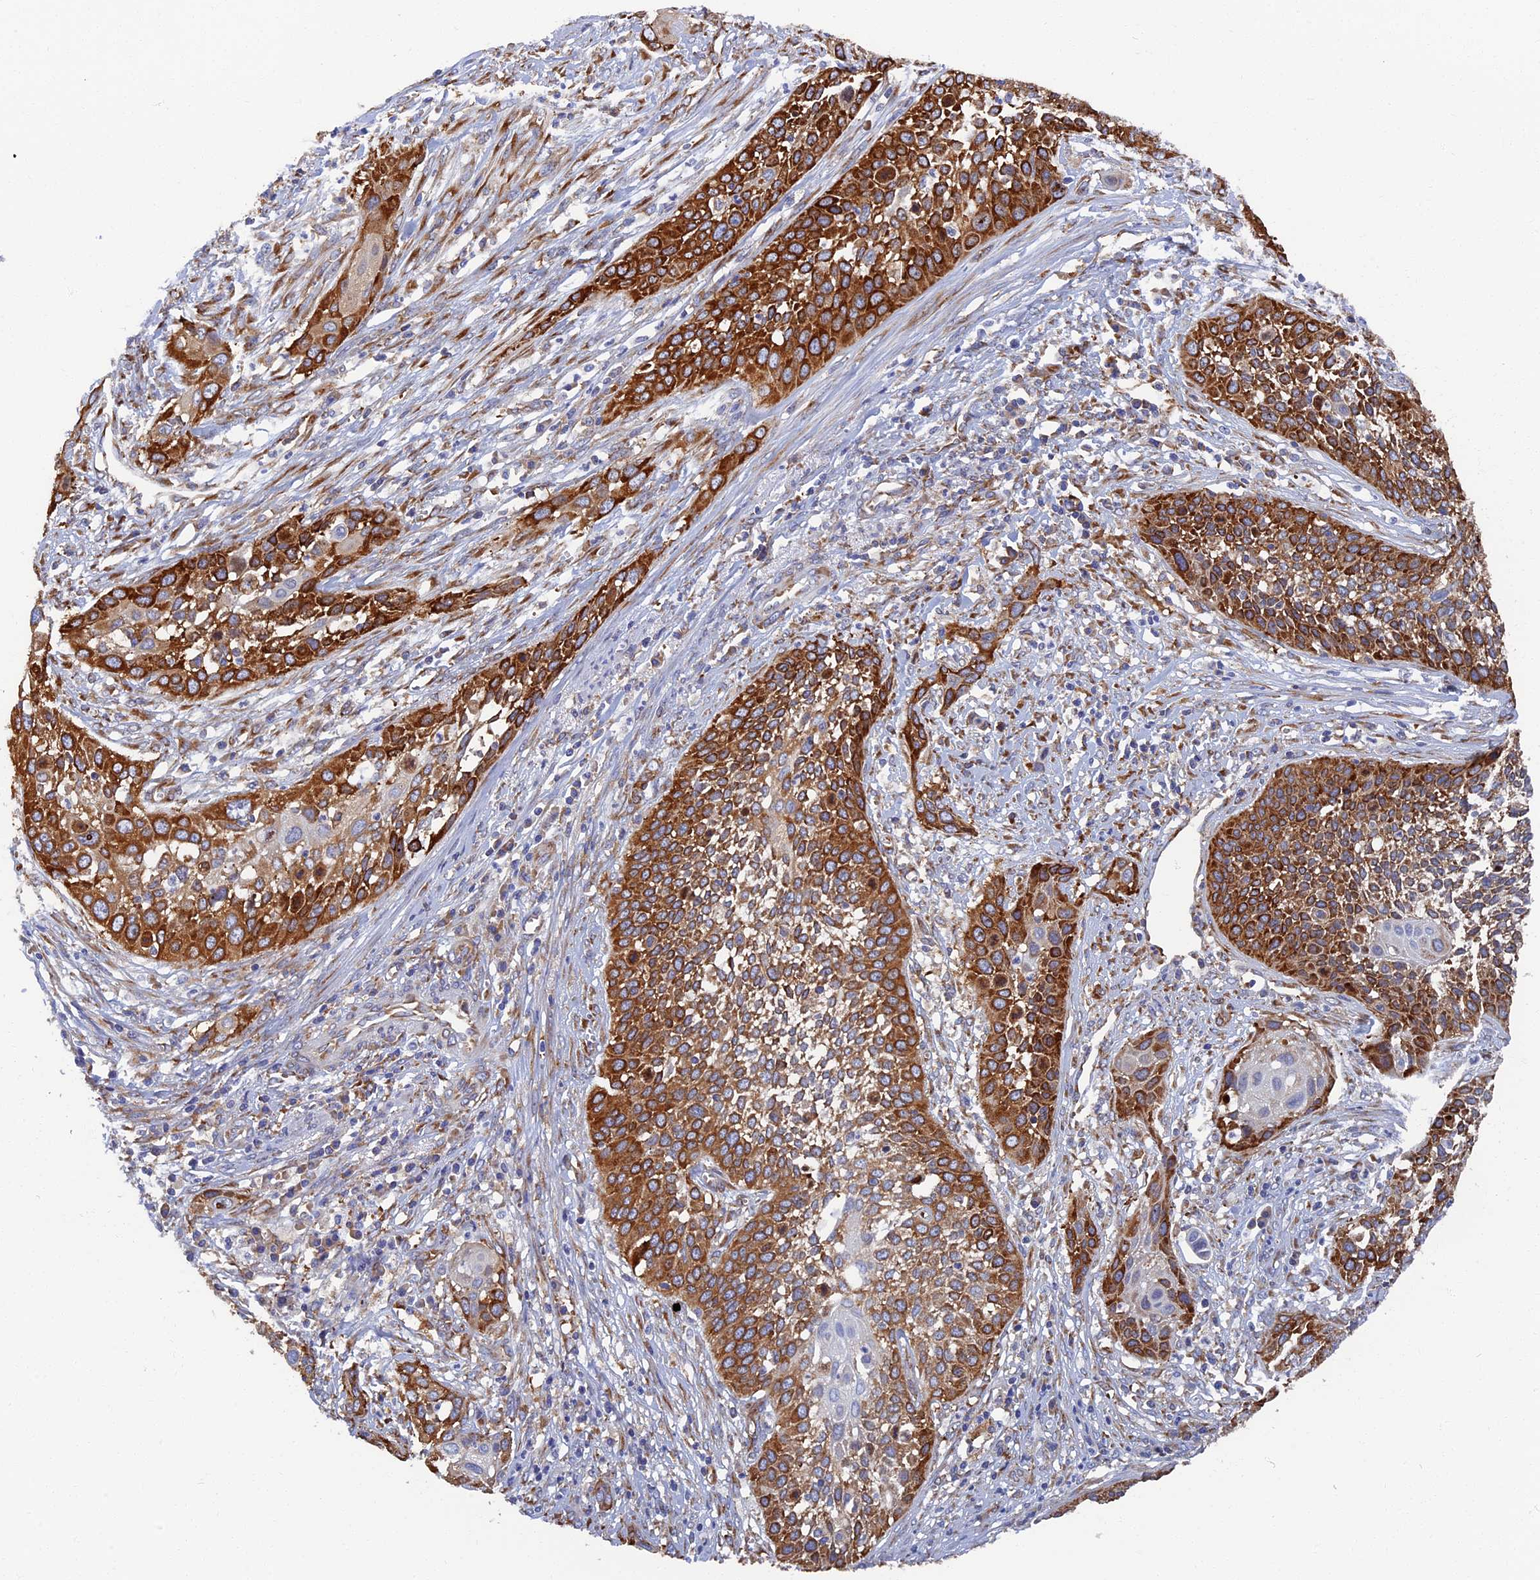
{"staining": {"intensity": "strong", "quantity": ">75%", "location": "cytoplasmic/membranous"}, "tissue": "cervical cancer", "cell_type": "Tumor cells", "image_type": "cancer", "snomed": [{"axis": "morphology", "description": "Squamous cell carcinoma, NOS"}, {"axis": "topography", "description": "Cervix"}], "caption": "Immunohistochemical staining of squamous cell carcinoma (cervical) displays high levels of strong cytoplasmic/membranous protein staining in about >75% of tumor cells. Using DAB (brown) and hematoxylin (blue) stains, captured at high magnification using brightfield microscopy.", "gene": "YBX1", "patient": {"sex": "female", "age": 34}}